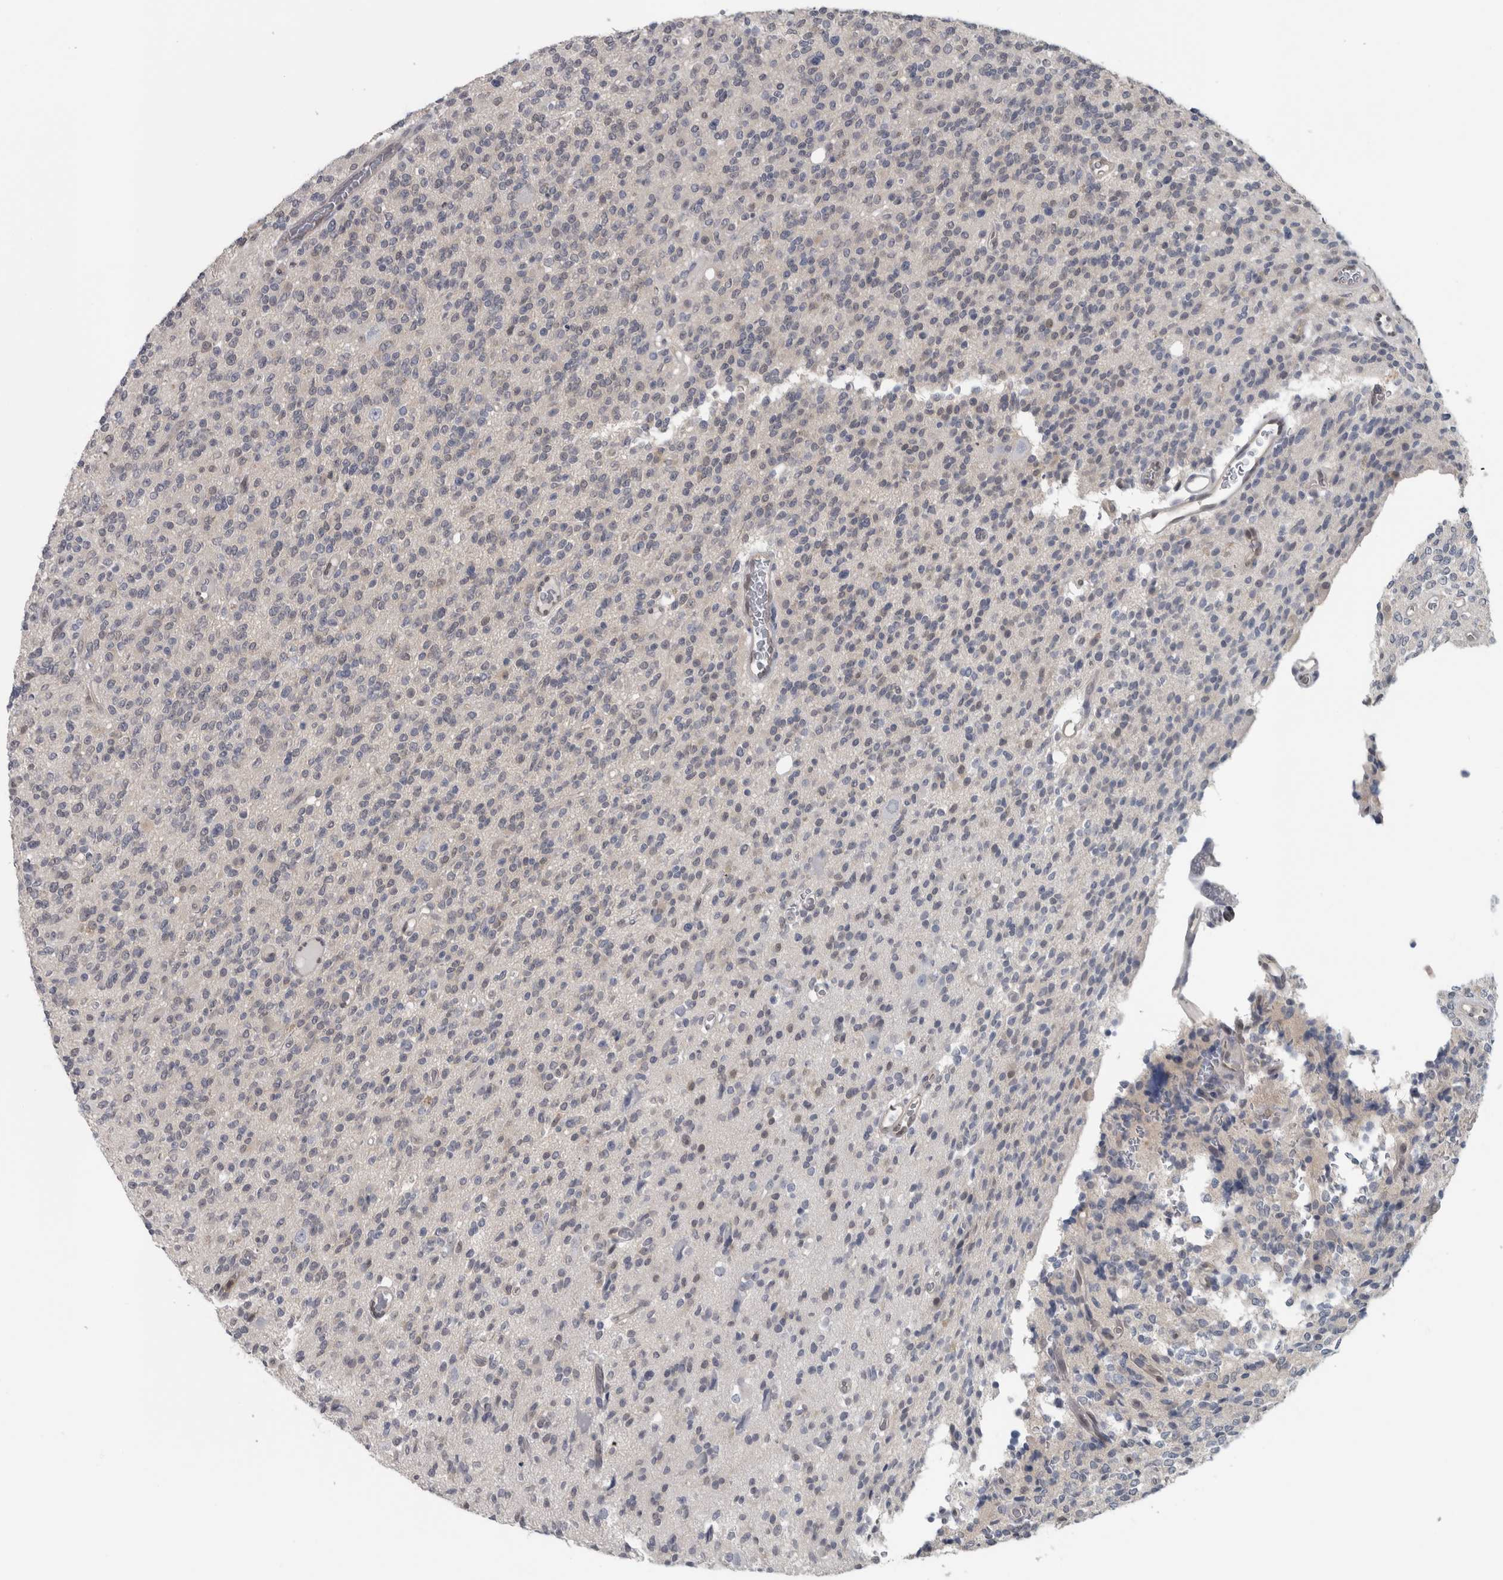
{"staining": {"intensity": "weak", "quantity": "<25%", "location": "nuclear"}, "tissue": "glioma", "cell_type": "Tumor cells", "image_type": "cancer", "snomed": [{"axis": "morphology", "description": "Glioma, malignant, High grade"}, {"axis": "topography", "description": "Brain"}], "caption": "Tumor cells are negative for brown protein staining in glioma.", "gene": "NAPRT", "patient": {"sex": "male", "age": 34}}